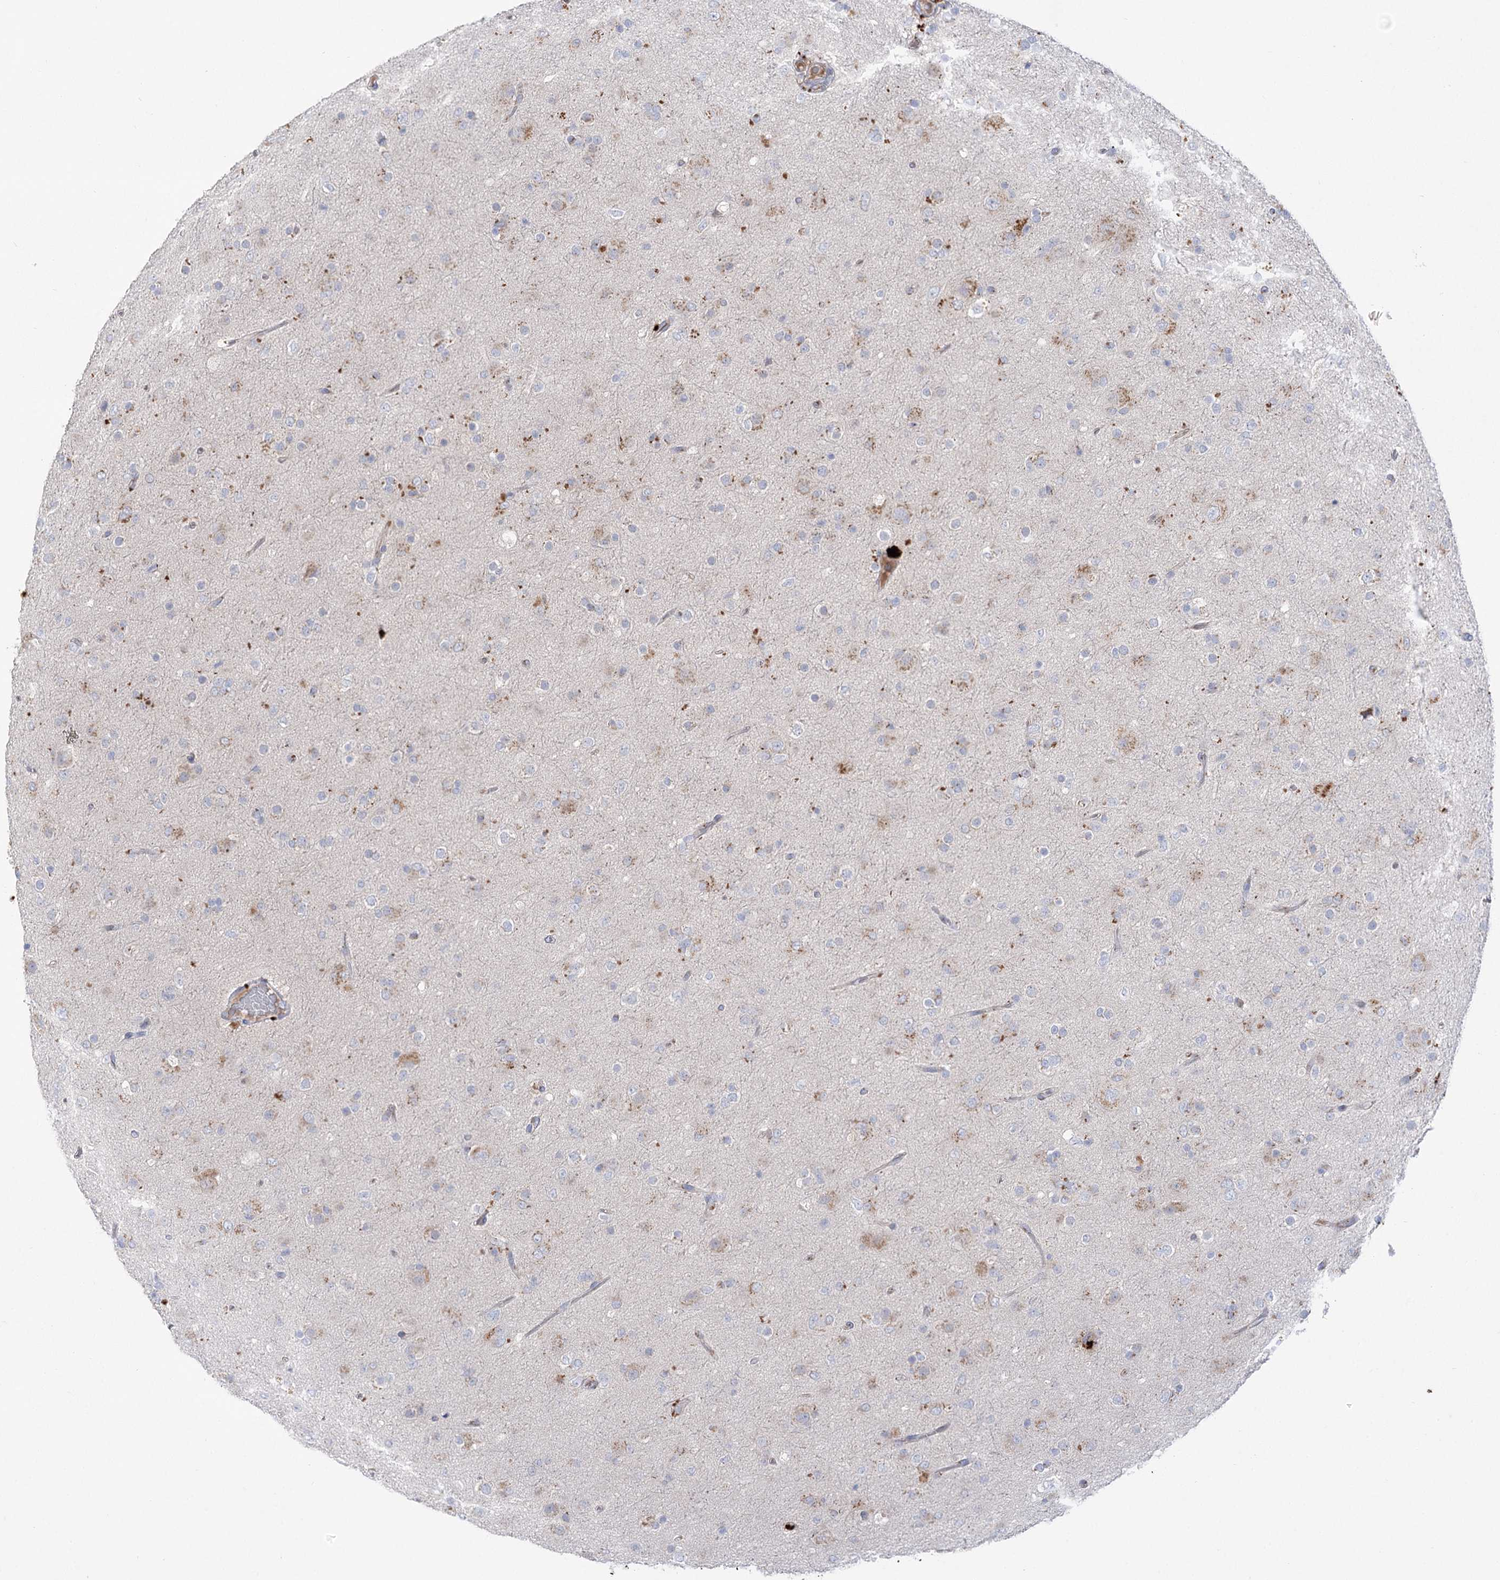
{"staining": {"intensity": "negative", "quantity": "none", "location": "none"}, "tissue": "glioma", "cell_type": "Tumor cells", "image_type": "cancer", "snomed": [{"axis": "morphology", "description": "Glioma, malignant, Low grade"}, {"axis": "topography", "description": "Brain"}], "caption": "DAB immunohistochemical staining of glioma exhibits no significant staining in tumor cells. (Stains: DAB (3,3'-diaminobenzidine) immunohistochemistry with hematoxylin counter stain, Microscopy: brightfield microscopy at high magnification).", "gene": "GBF1", "patient": {"sex": "male", "age": 65}}